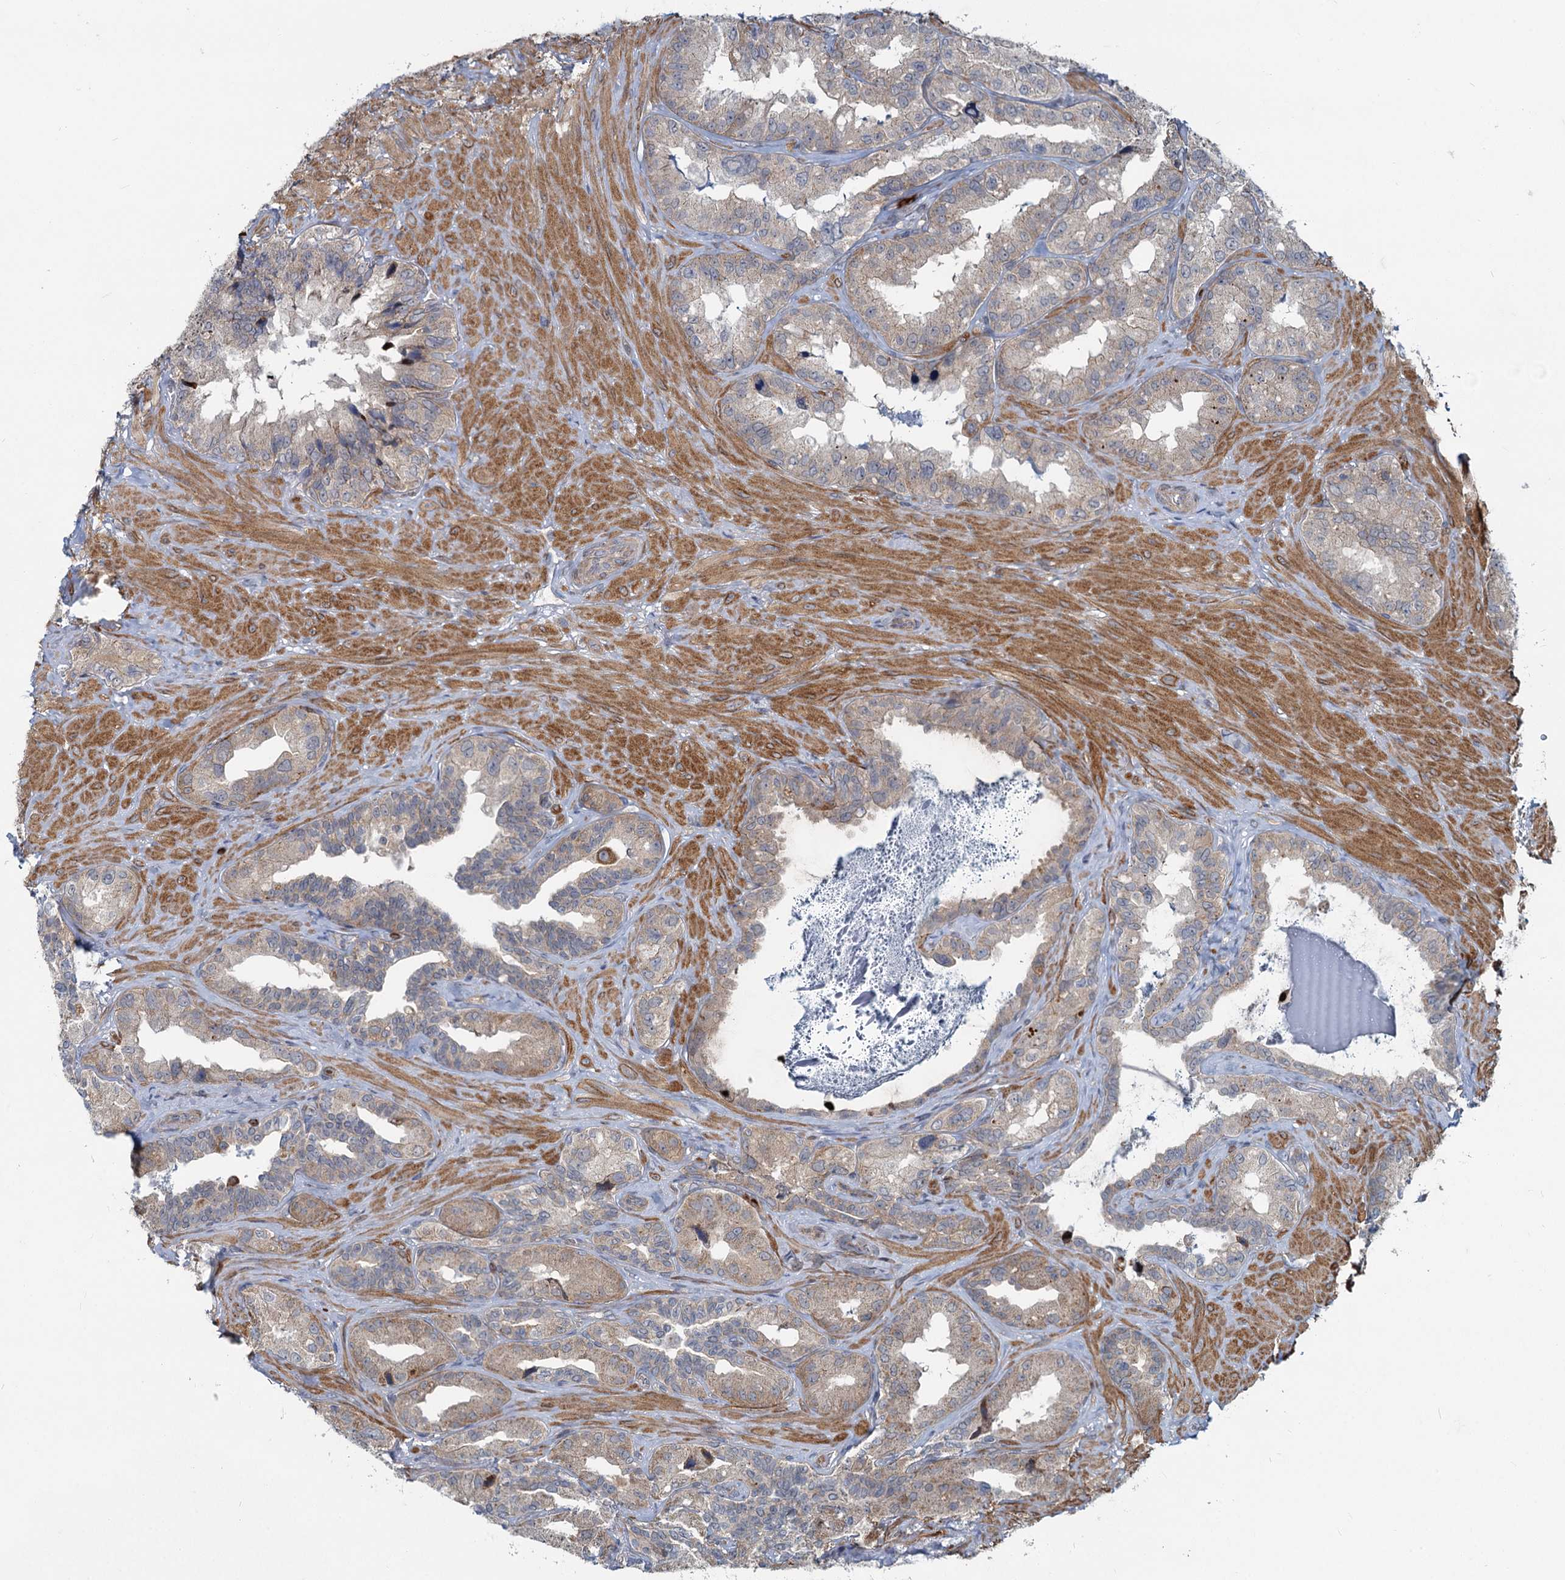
{"staining": {"intensity": "weak", "quantity": ">75%", "location": "cytoplasmic/membranous"}, "tissue": "seminal vesicle", "cell_type": "Glandular cells", "image_type": "normal", "snomed": [{"axis": "morphology", "description": "Normal tissue, NOS"}, {"axis": "topography", "description": "Seminal veicle"}, {"axis": "topography", "description": "Peripheral nerve tissue"}], "caption": "This is an image of IHC staining of unremarkable seminal vesicle, which shows weak expression in the cytoplasmic/membranous of glandular cells.", "gene": "ADCY2", "patient": {"sex": "male", "age": 67}}